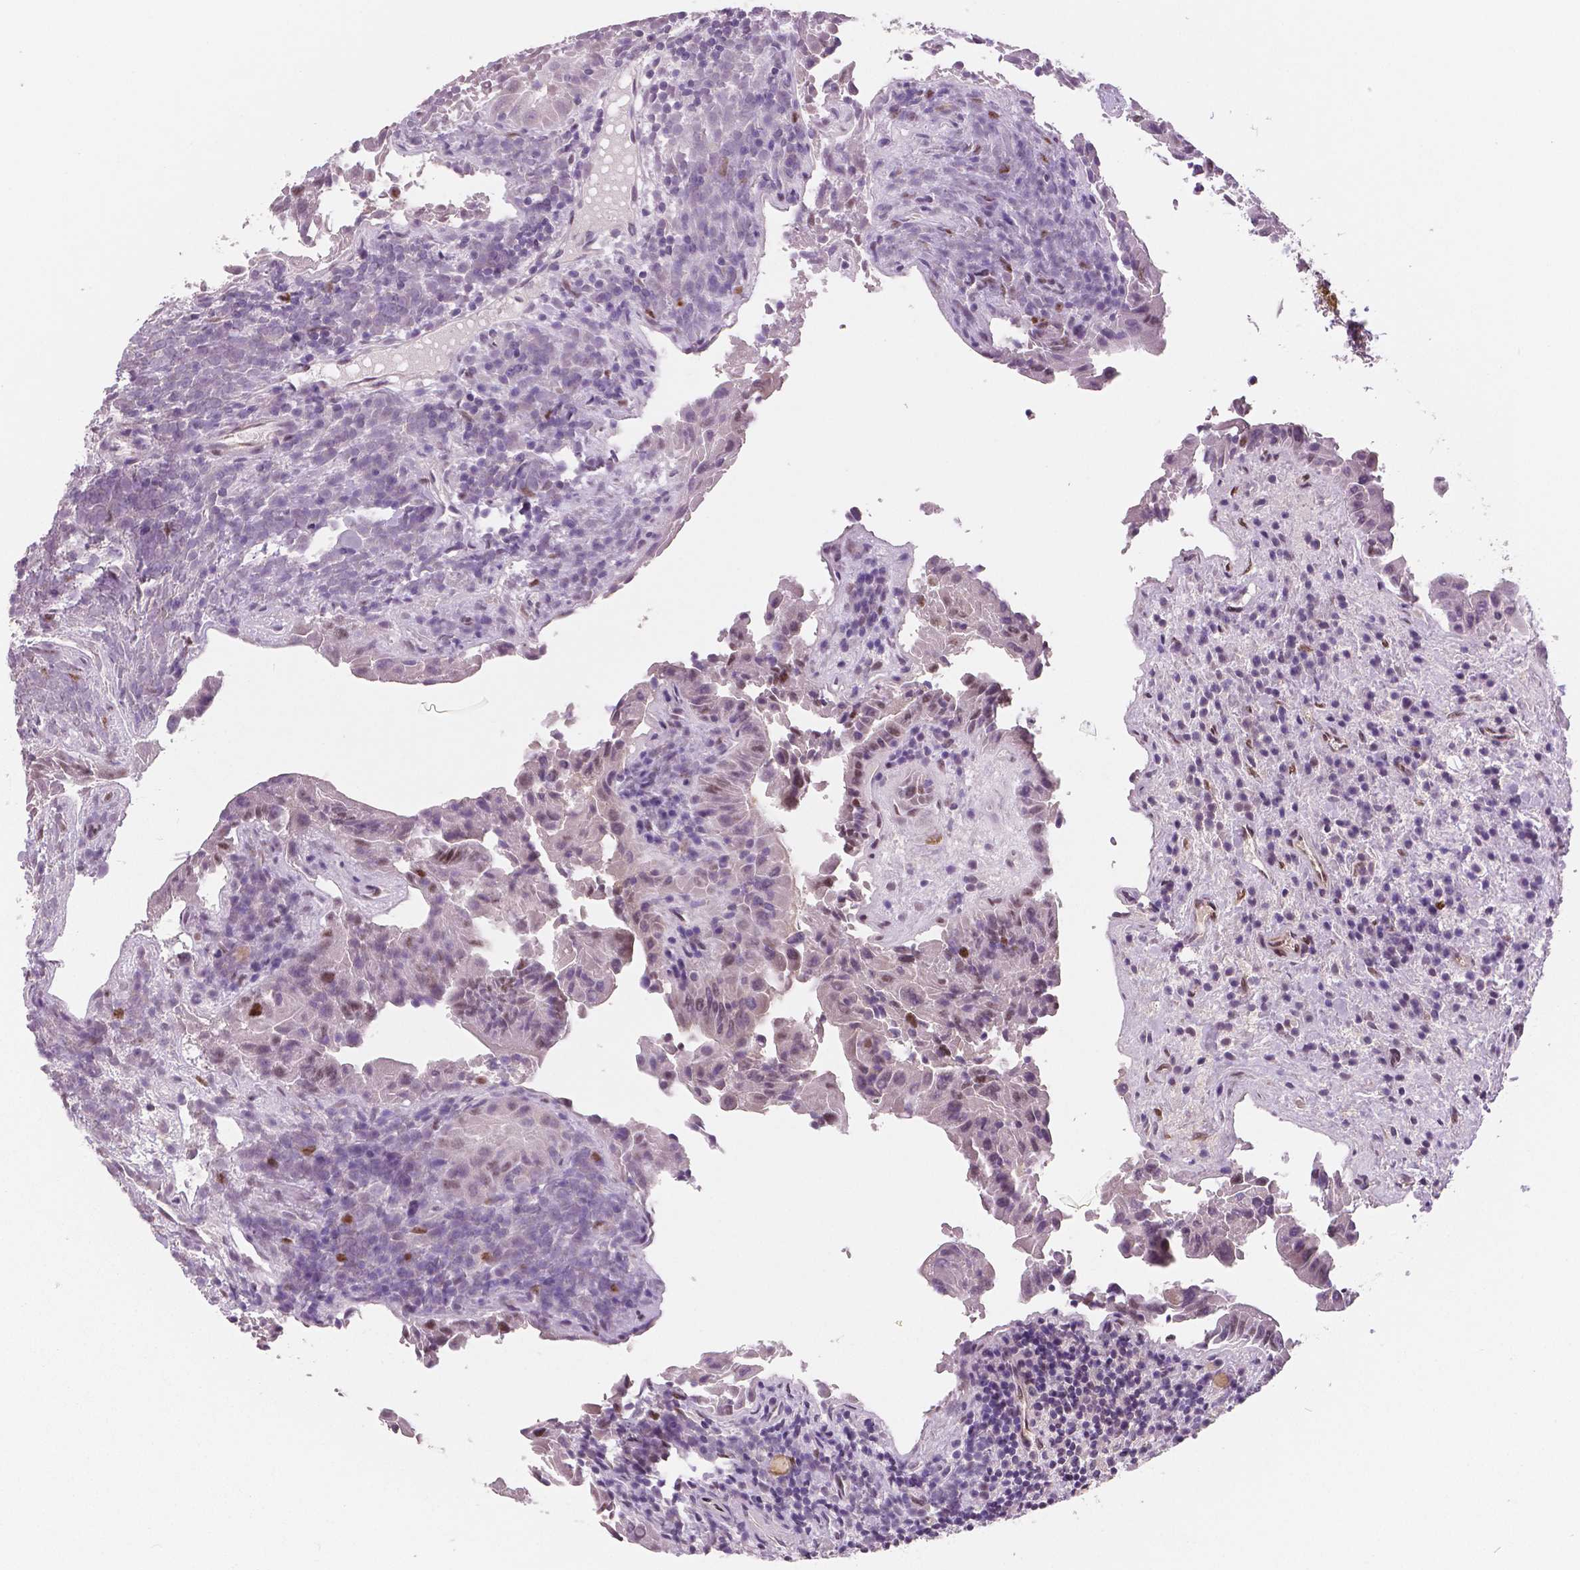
{"staining": {"intensity": "negative", "quantity": "none", "location": "none"}, "tissue": "thyroid cancer", "cell_type": "Tumor cells", "image_type": "cancer", "snomed": [{"axis": "morphology", "description": "Papillary adenocarcinoma, NOS"}, {"axis": "topography", "description": "Thyroid gland"}], "caption": "The IHC micrograph has no significant staining in tumor cells of thyroid papillary adenocarcinoma tissue.", "gene": "STAT3", "patient": {"sex": "female", "age": 37}}